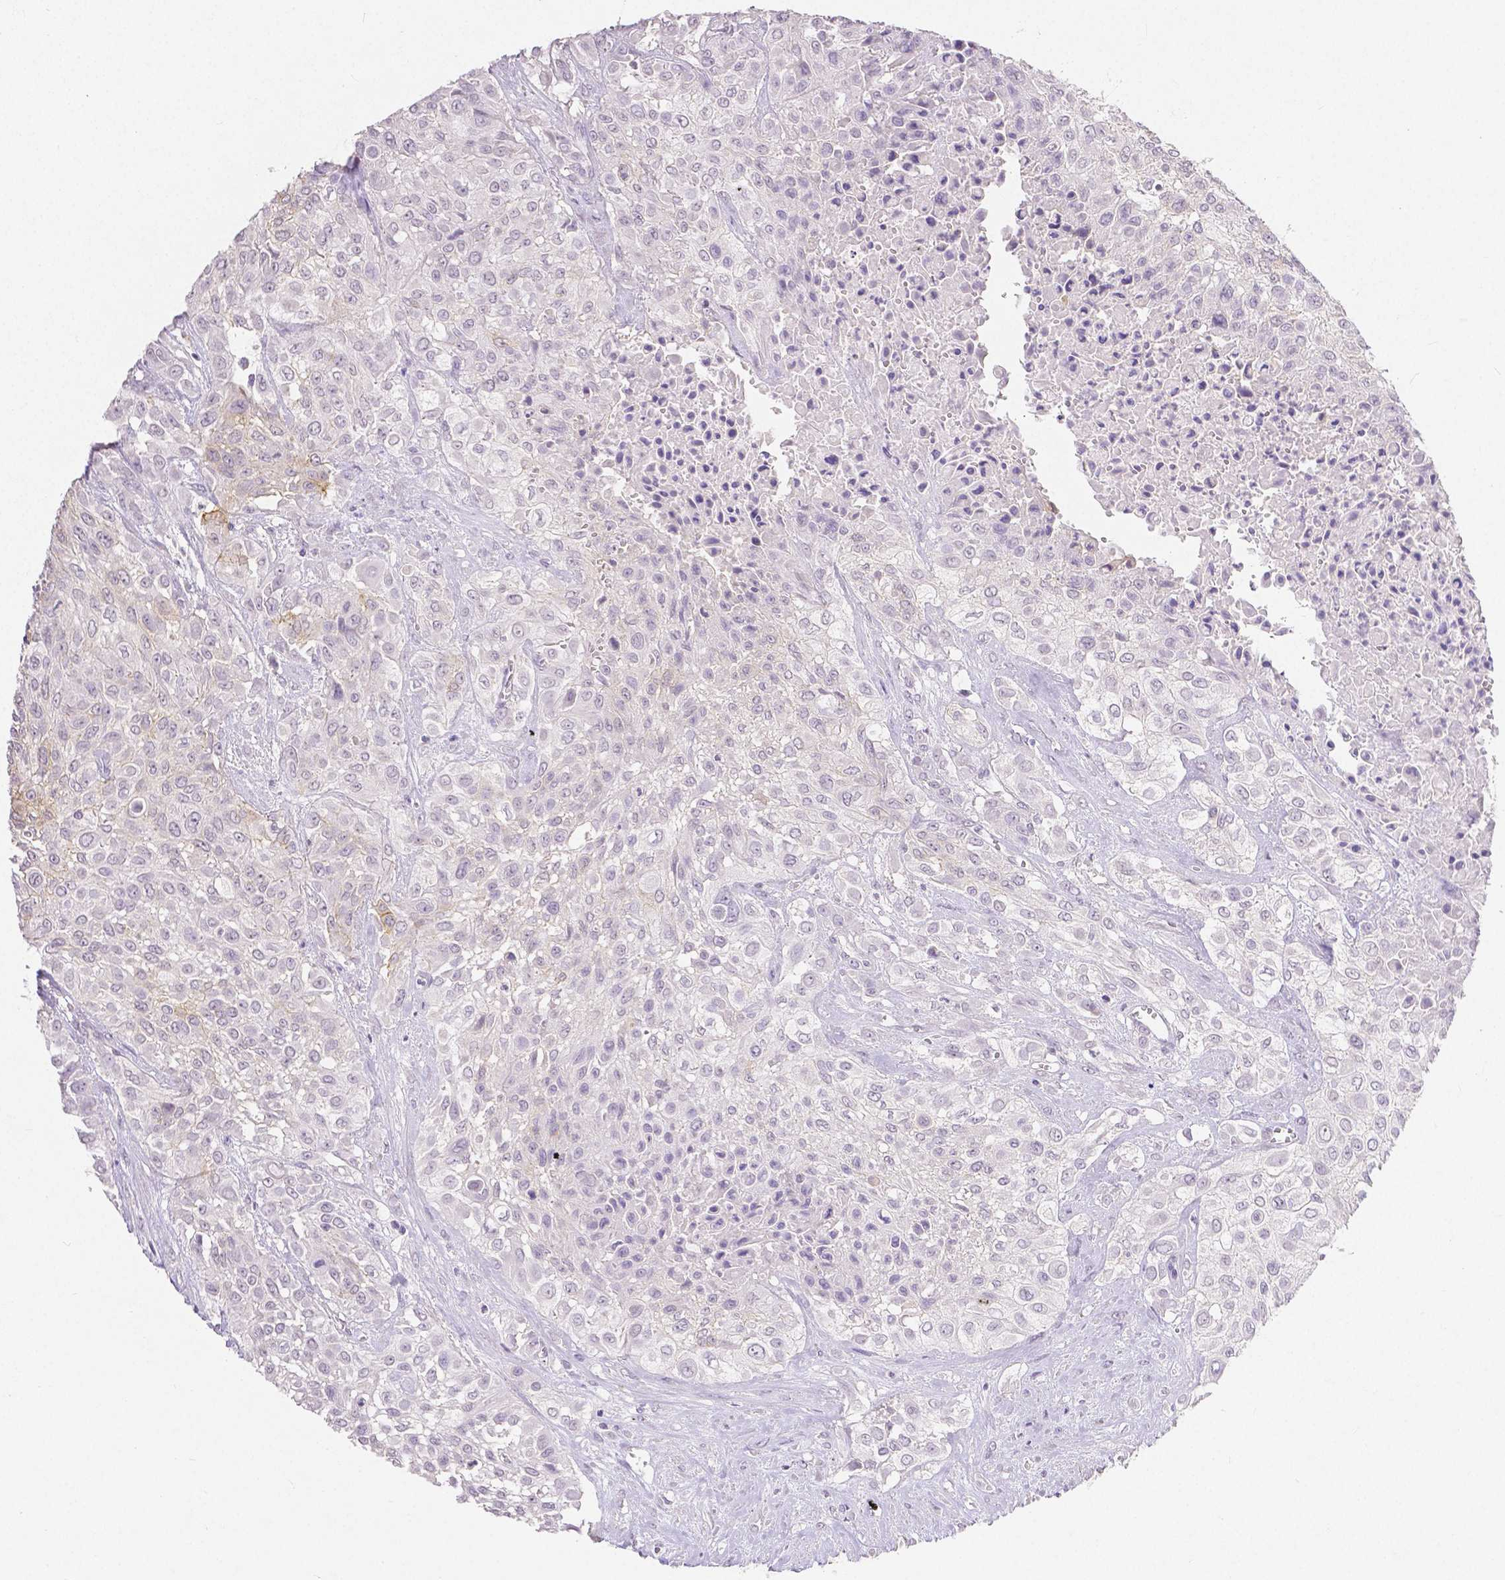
{"staining": {"intensity": "weak", "quantity": "<25%", "location": "cytoplasmic/membranous"}, "tissue": "urothelial cancer", "cell_type": "Tumor cells", "image_type": "cancer", "snomed": [{"axis": "morphology", "description": "Urothelial carcinoma, High grade"}, {"axis": "topography", "description": "Urinary bladder"}], "caption": "A micrograph of human urothelial cancer is negative for staining in tumor cells.", "gene": "OCLN", "patient": {"sex": "male", "age": 57}}